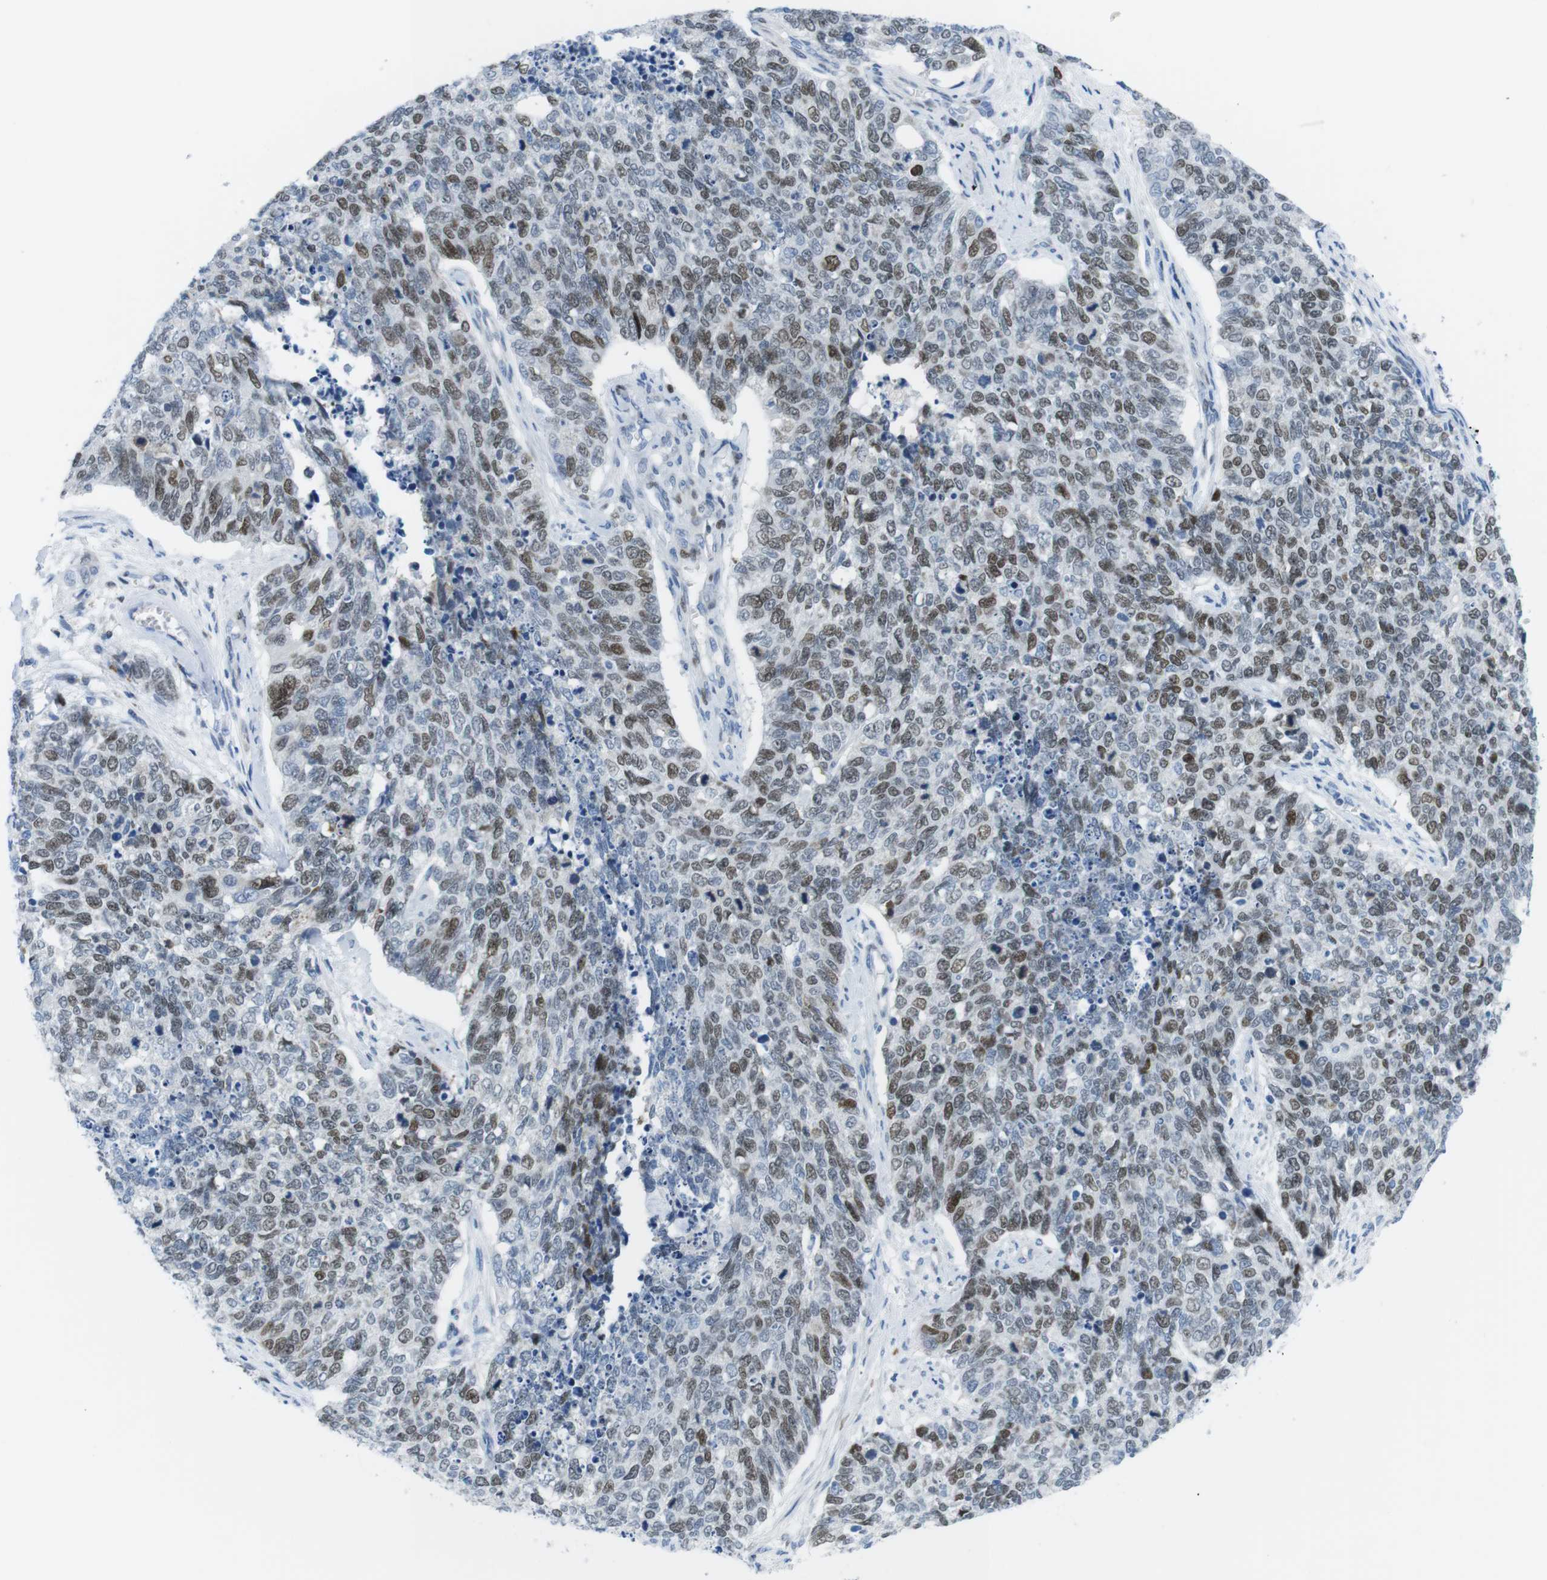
{"staining": {"intensity": "moderate", "quantity": ">75%", "location": "nuclear"}, "tissue": "cervical cancer", "cell_type": "Tumor cells", "image_type": "cancer", "snomed": [{"axis": "morphology", "description": "Squamous cell carcinoma, NOS"}, {"axis": "topography", "description": "Cervix"}], "caption": "About >75% of tumor cells in human squamous cell carcinoma (cervical) reveal moderate nuclear protein expression as visualized by brown immunohistochemical staining.", "gene": "CHAF1A", "patient": {"sex": "female", "age": 63}}